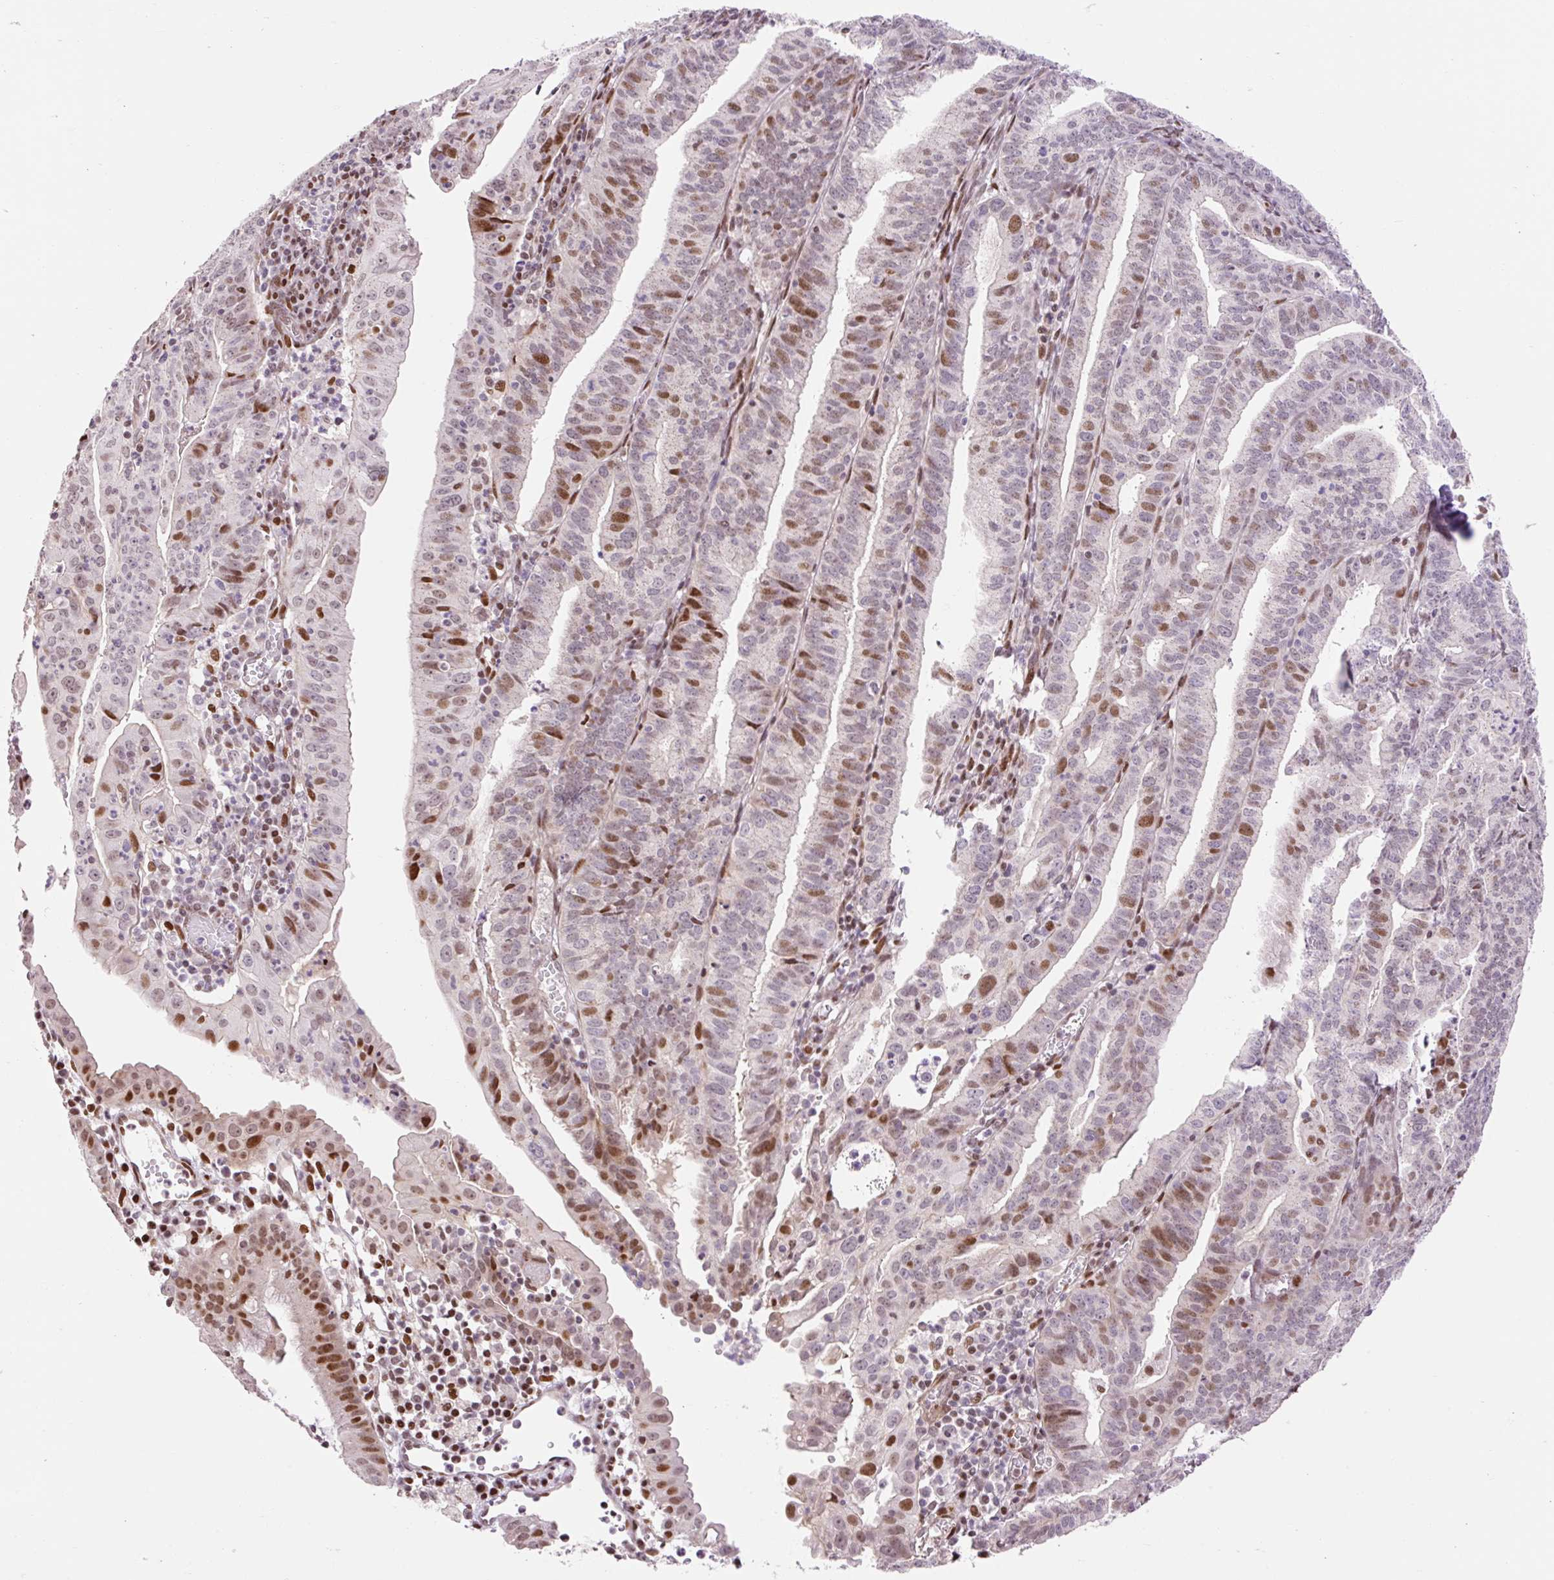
{"staining": {"intensity": "moderate", "quantity": "25%-75%", "location": "nuclear"}, "tissue": "endometrial cancer", "cell_type": "Tumor cells", "image_type": "cancer", "snomed": [{"axis": "morphology", "description": "Adenocarcinoma, NOS"}, {"axis": "topography", "description": "Endometrium"}], "caption": "Moderate nuclear expression for a protein is seen in approximately 25%-75% of tumor cells of adenocarcinoma (endometrial) using IHC.", "gene": "RIPPLY3", "patient": {"sex": "female", "age": 60}}